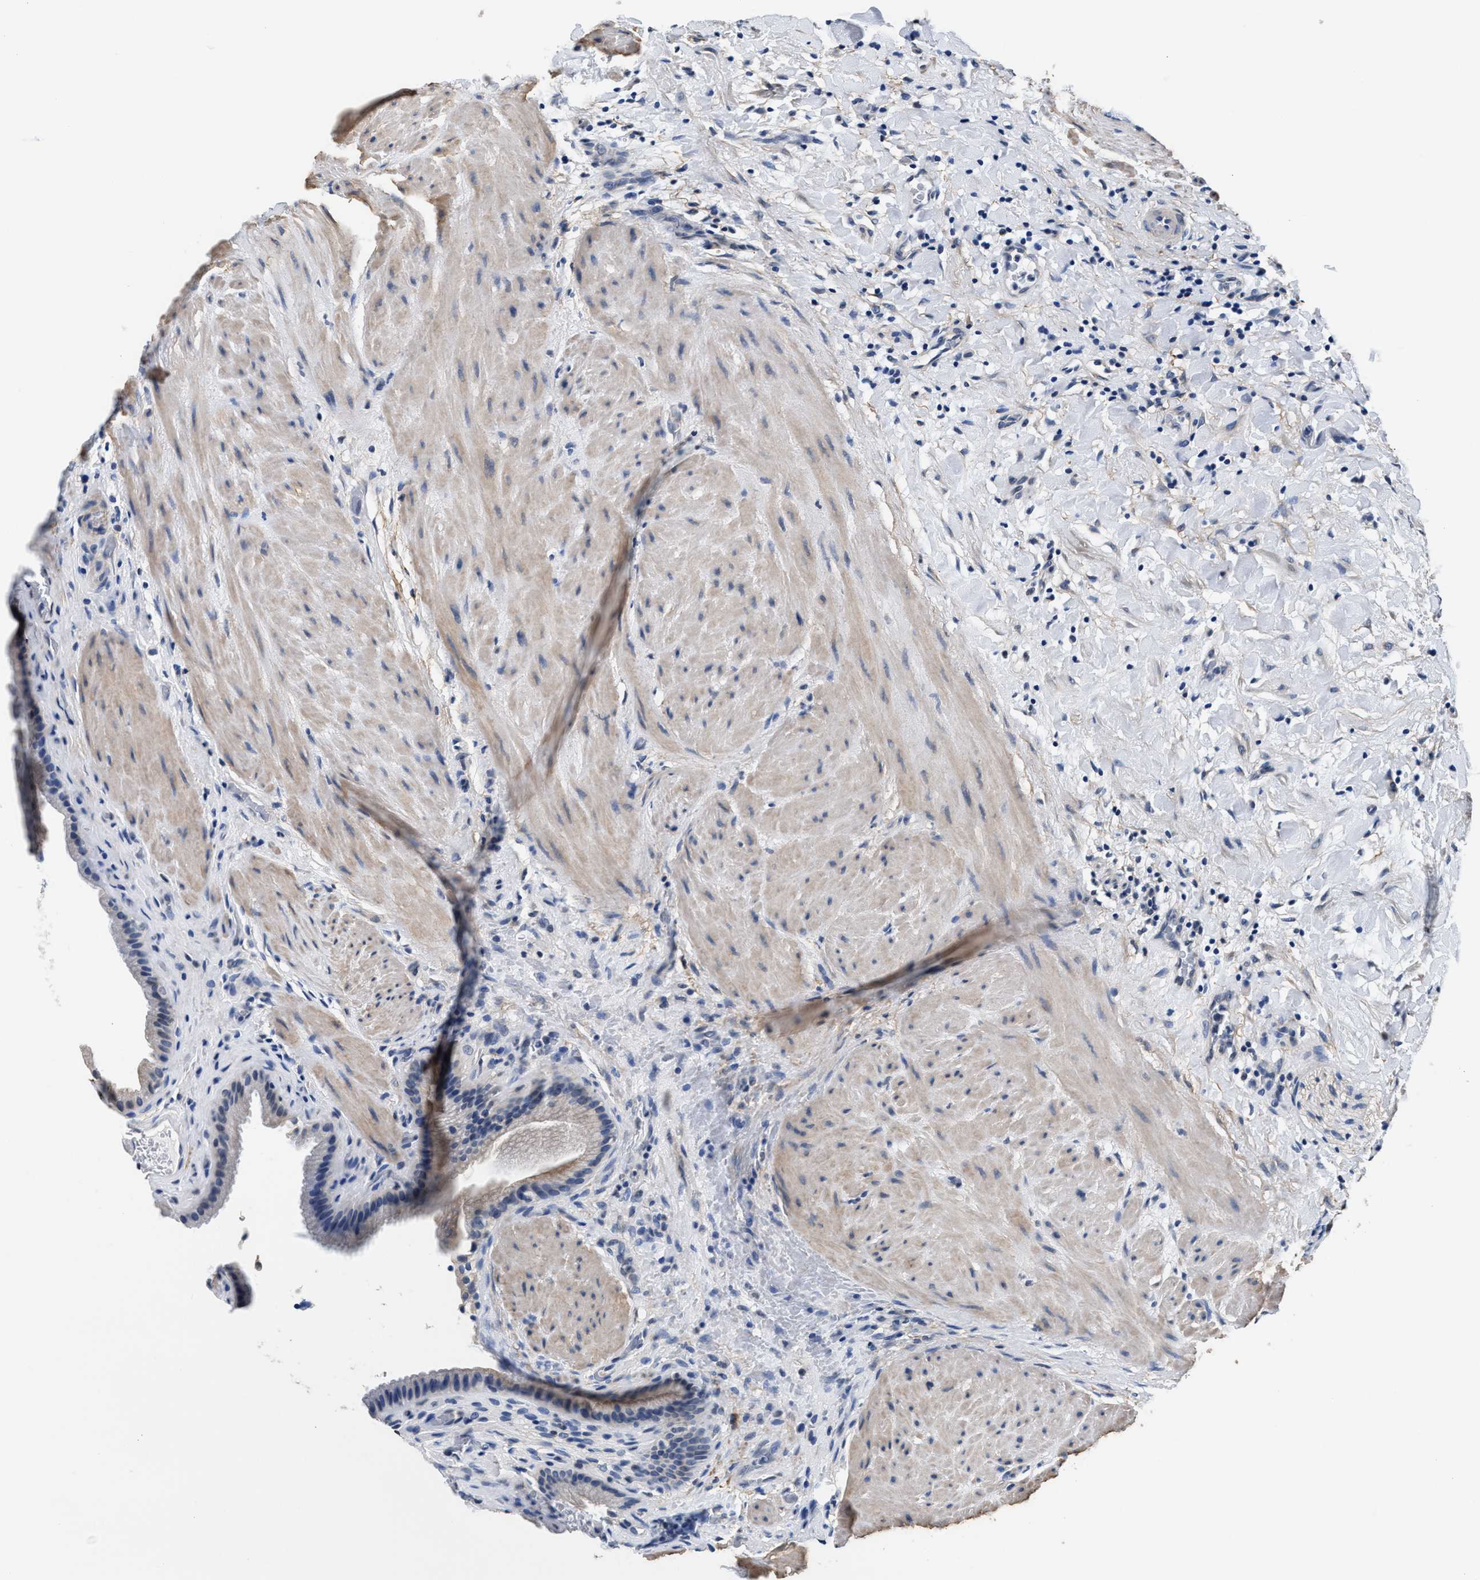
{"staining": {"intensity": "weak", "quantity": "<25%", "location": "cytoplasmic/membranous"}, "tissue": "gallbladder", "cell_type": "Glandular cells", "image_type": "normal", "snomed": [{"axis": "morphology", "description": "Normal tissue, NOS"}, {"axis": "topography", "description": "Gallbladder"}], "caption": "DAB (3,3'-diaminobenzidine) immunohistochemical staining of normal gallbladder demonstrates no significant staining in glandular cells.", "gene": "MYH3", "patient": {"sex": "male", "age": 49}}